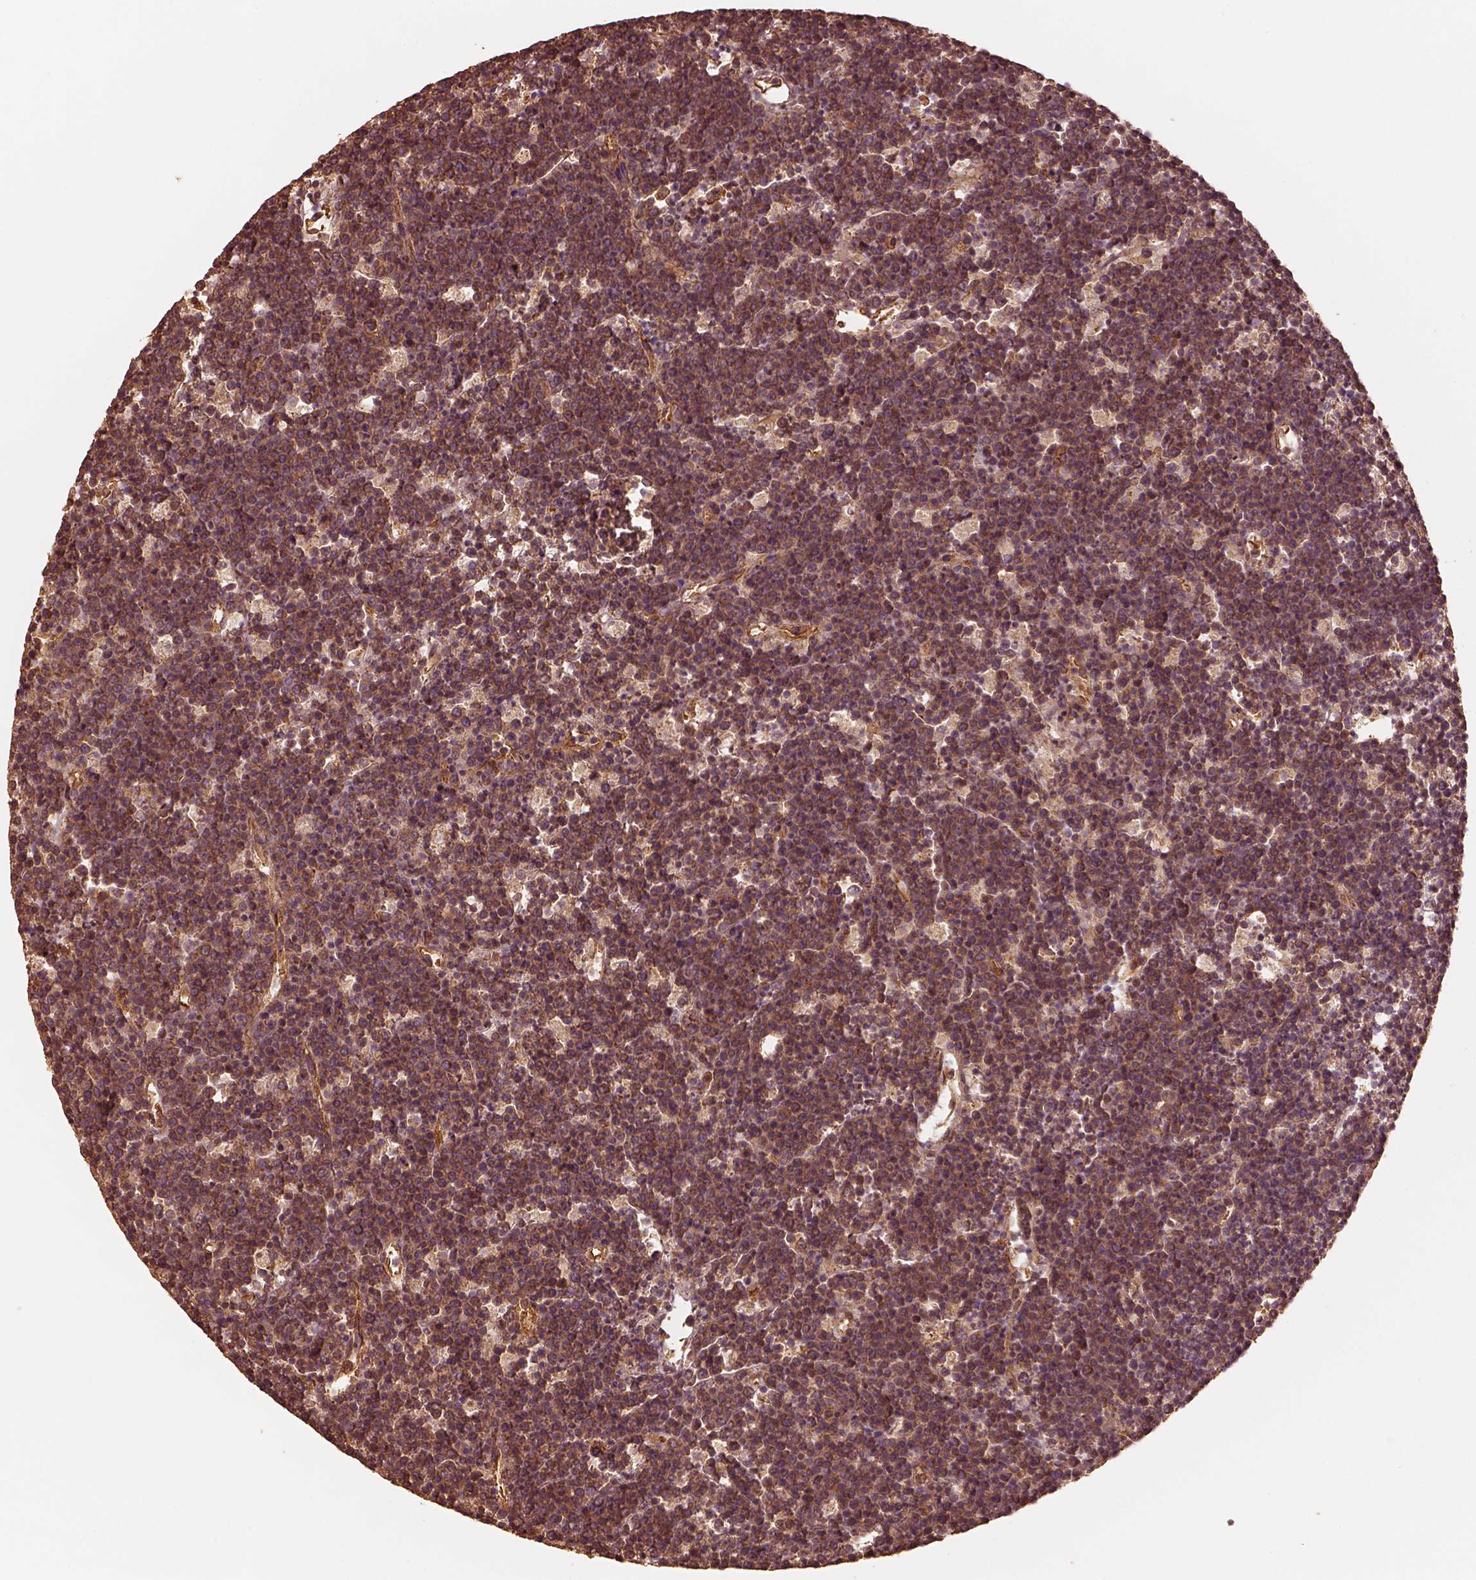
{"staining": {"intensity": "moderate", "quantity": ">75%", "location": "cytoplasmic/membranous"}, "tissue": "lymphoma", "cell_type": "Tumor cells", "image_type": "cancer", "snomed": [{"axis": "morphology", "description": "Malignant lymphoma, non-Hodgkin's type, High grade"}, {"axis": "topography", "description": "Ovary"}], "caption": "Immunohistochemical staining of malignant lymphoma, non-Hodgkin's type (high-grade) demonstrates medium levels of moderate cytoplasmic/membranous protein expression in approximately >75% of tumor cells.", "gene": "WDR7", "patient": {"sex": "female", "age": 56}}